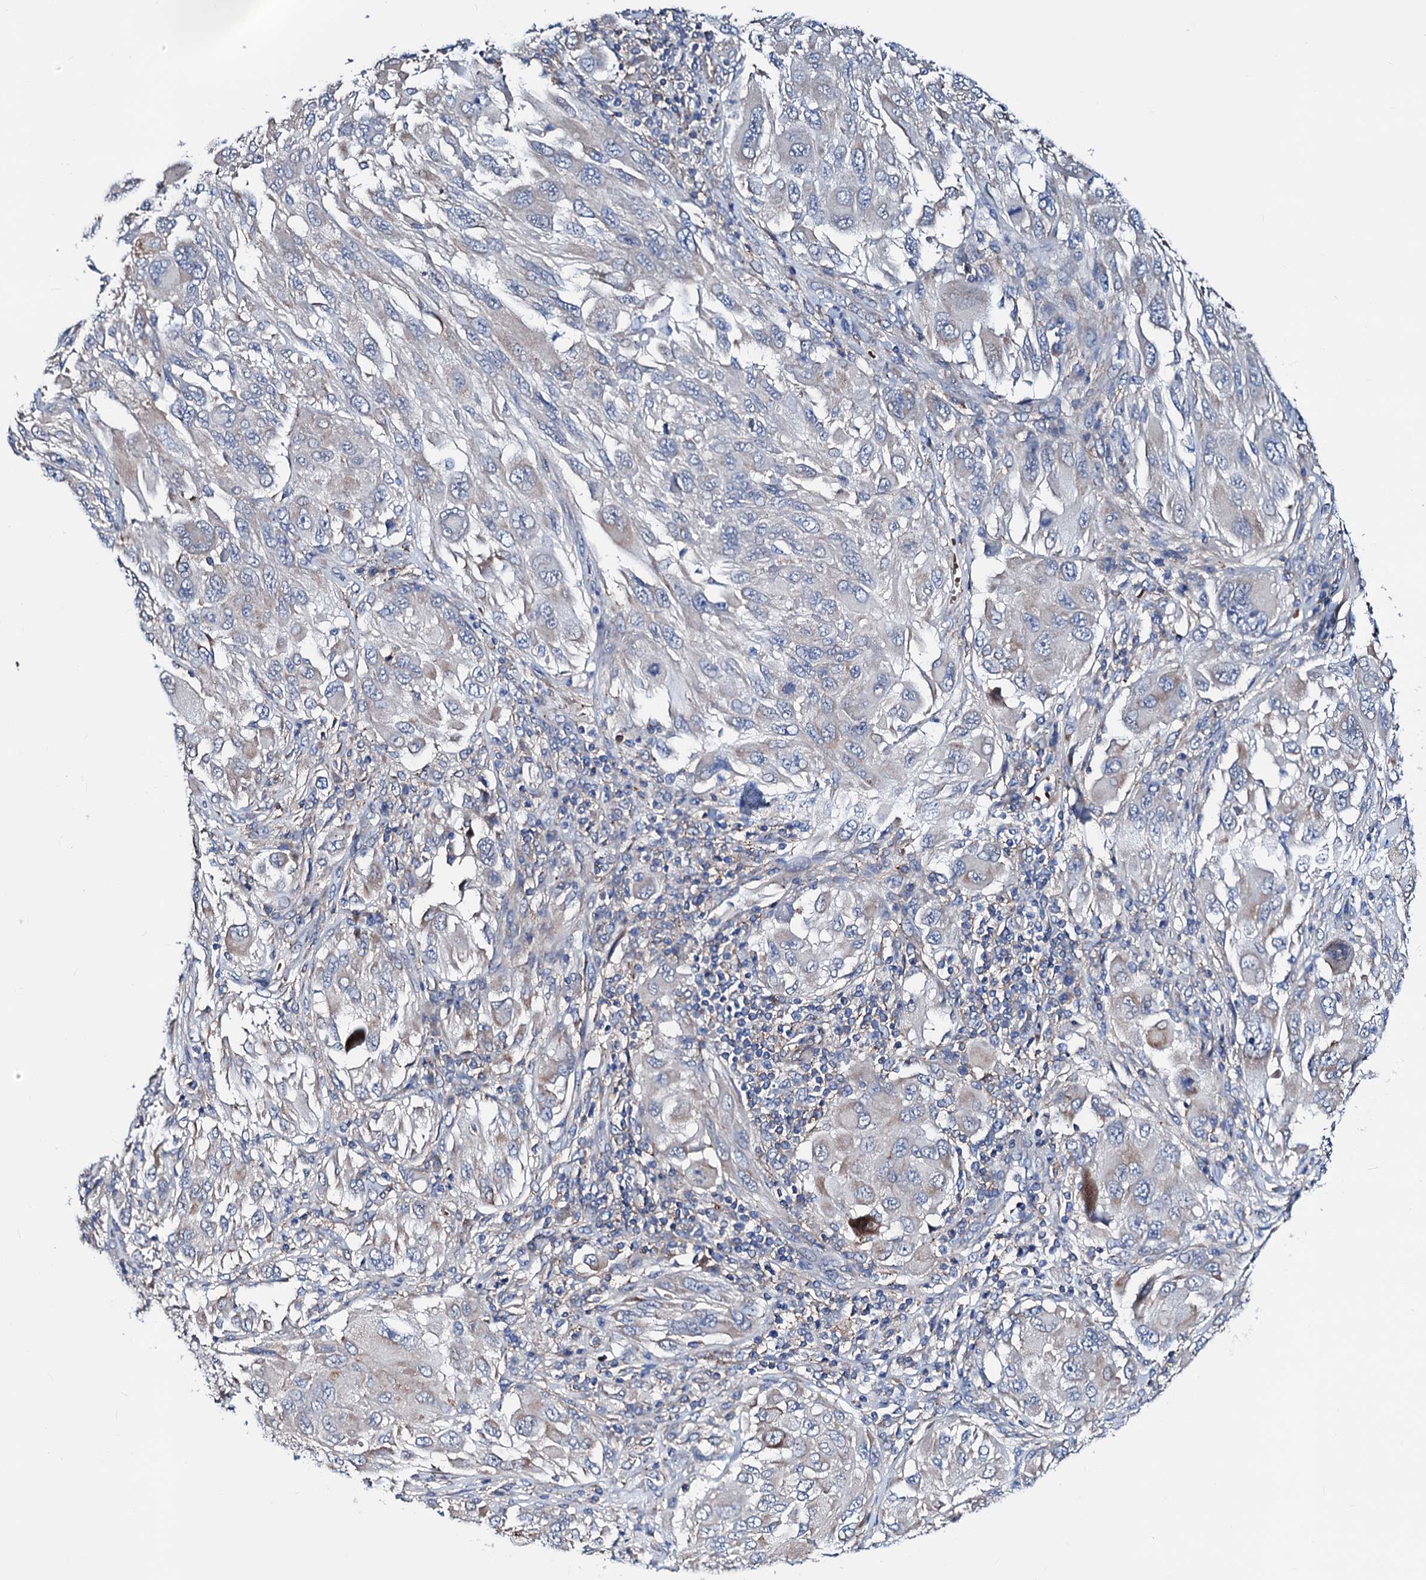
{"staining": {"intensity": "weak", "quantity": "<25%", "location": "cytoplasmic/membranous"}, "tissue": "melanoma", "cell_type": "Tumor cells", "image_type": "cancer", "snomed": [{"axis": "morphology", "description": "Malignant melanoma, NOS"}, {"axis": "topography", "description": "Skin"}], "caption": "IHC image of neoplastic tissue: human melanoma stained with DAB reveals no significant protein staining in tumor cells. Brightfield microscopy of immunohistochemistry (IHC) stained with DAB (brown) and hematoxylin (blue), captured at high magnification.", "gene": "GCOM1", "patient": {"sex": "female", "age": 91}}